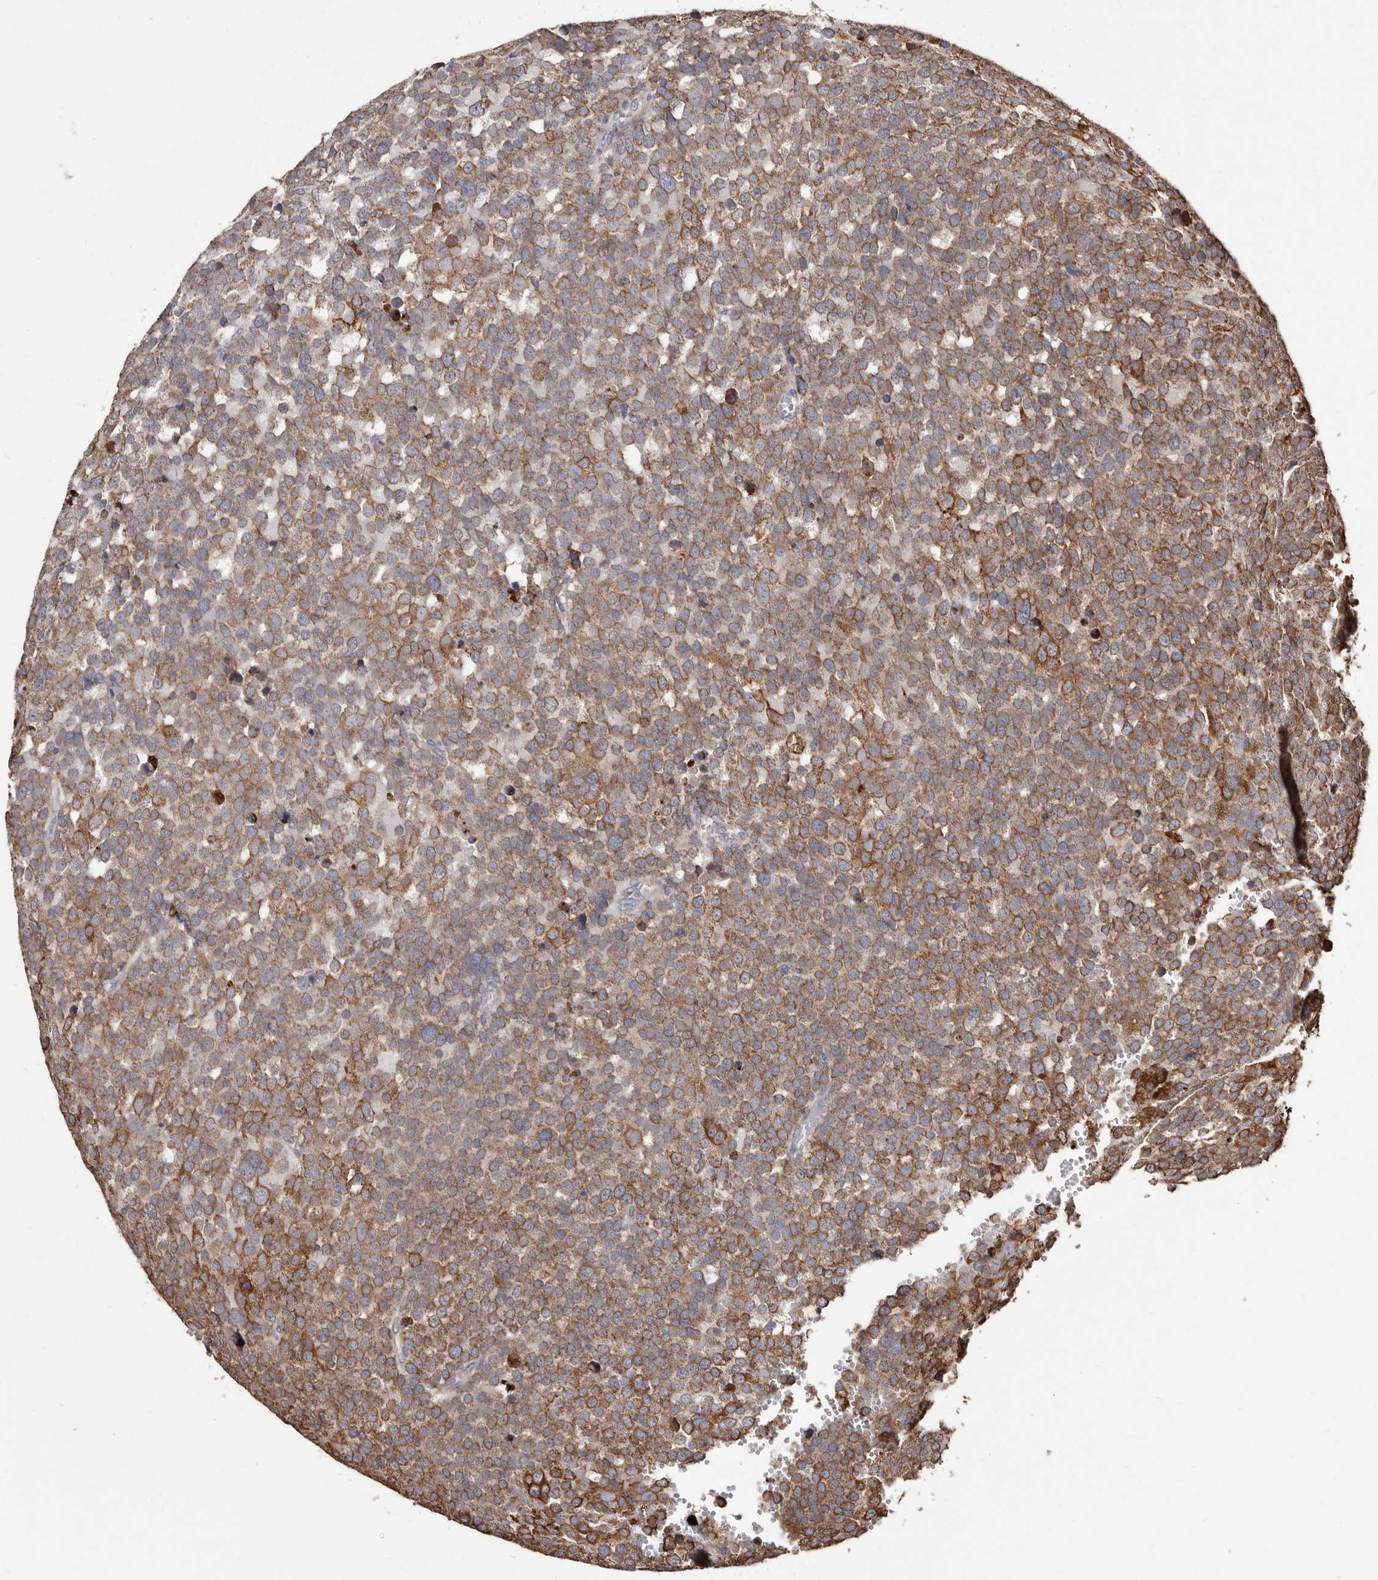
{"staining": {"intensity": "moderate", "quantity": ">75%", "location": "cytoplasmic/membranous"}, "tissue": "testis cancer", "cell_type": "Tumor cells", "image_type": "cancer", "snomed": [{"axis": "morphology", "description": "Seminoma, NOS"}, {"axis": "topography", "description": "Testis"}], "caption": "The micrograph displays a brown stain indicating the presence of a protein in the cytoplasmic/membranous of tumor cells in testis cancer (seminoma).", "gene": "STEAP2", "patient": {"sex": "male", "age": 71}}